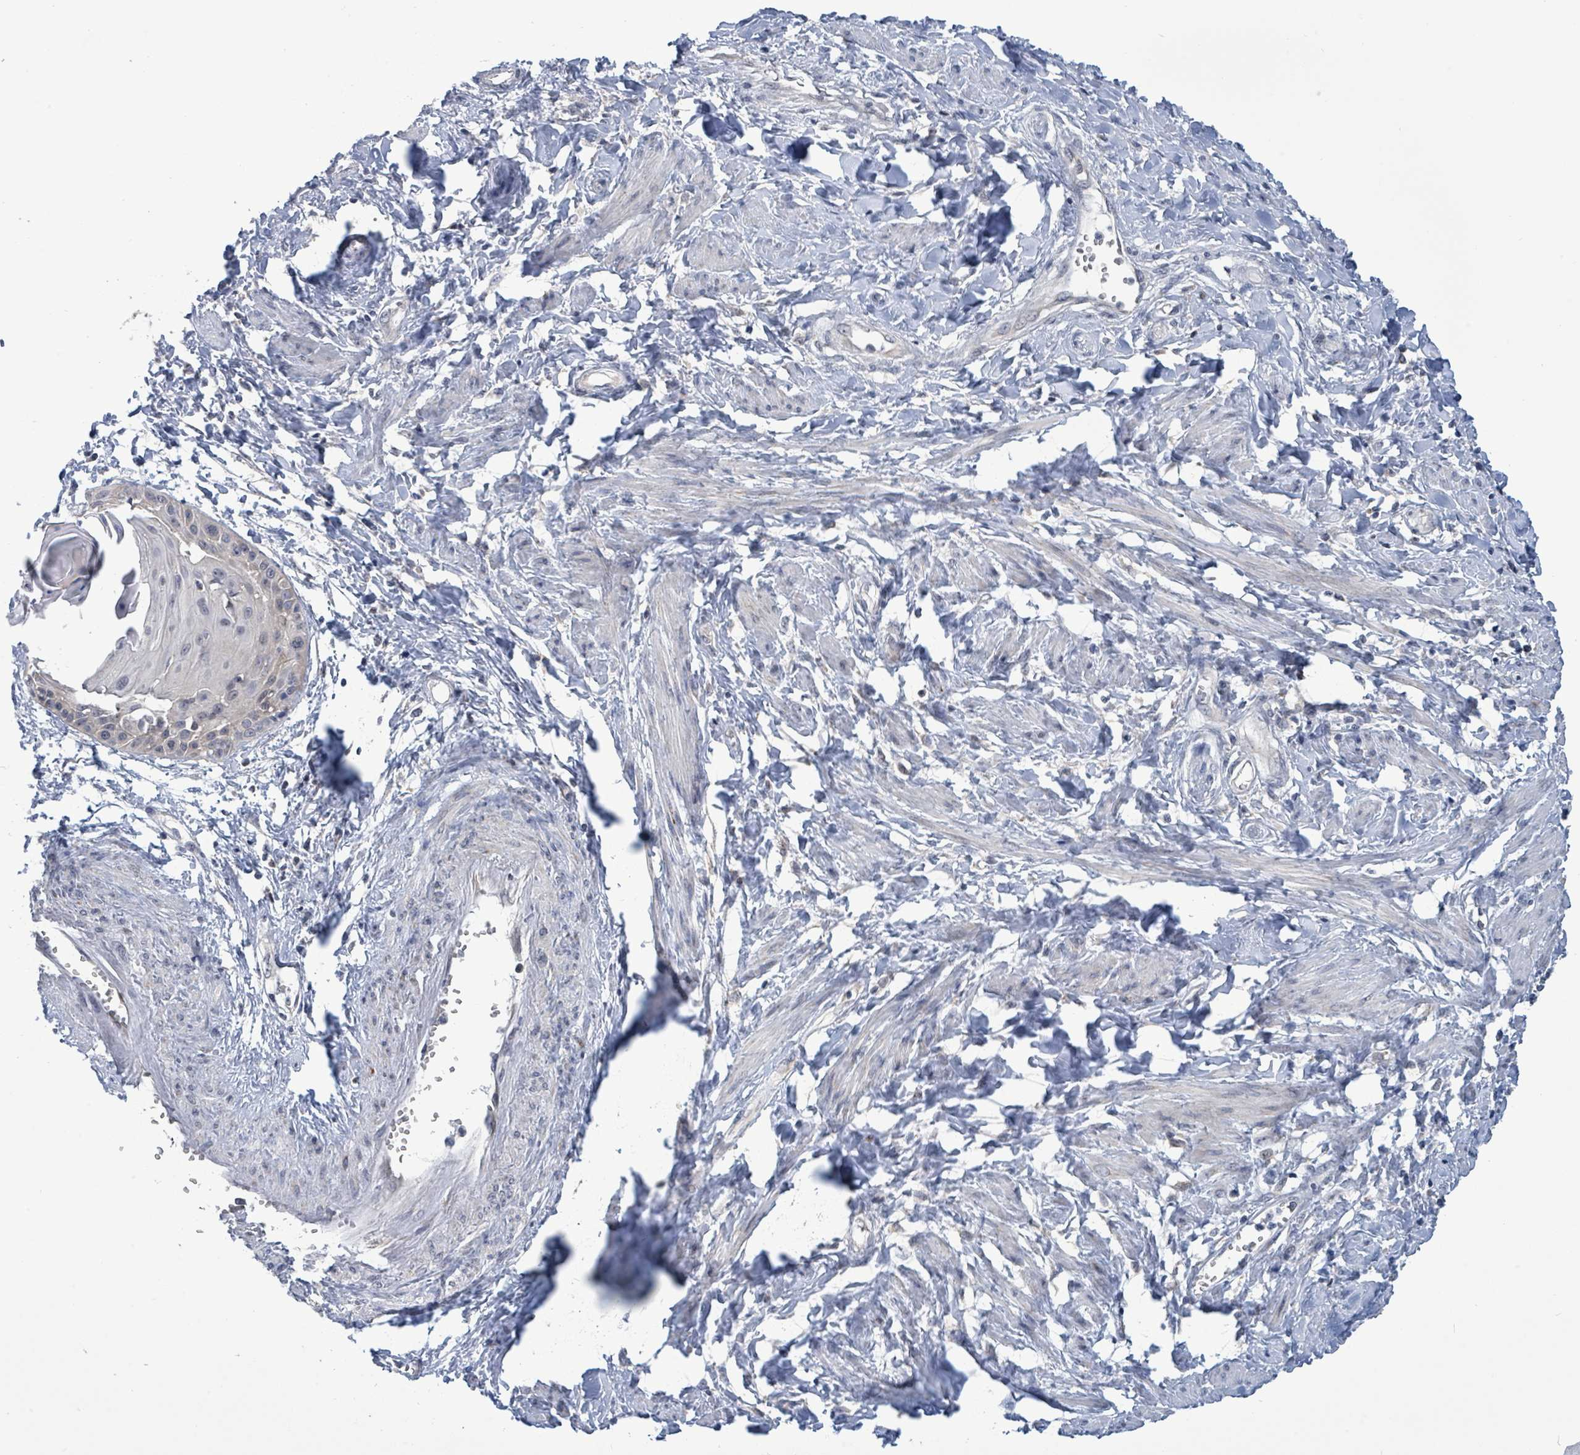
{"staining": {"intensity": "negative", "quantity": "none", "location": "none"}, "tissue": "cervical cancer", "cell_type": "Tumor cells", "image_type": "cancer", "snomed": [{"axis": "morphology", "description": "Squamous cell carcinoma, NOS"}, {"axis": "topography", "description": "Cervix"}], "caption": "Cervical cancer stained for a protein using immunohistochemistry reveals no staining tumor cells.", "gene": "COQ10B", "patient": {"sex": "female", "age": 57}}